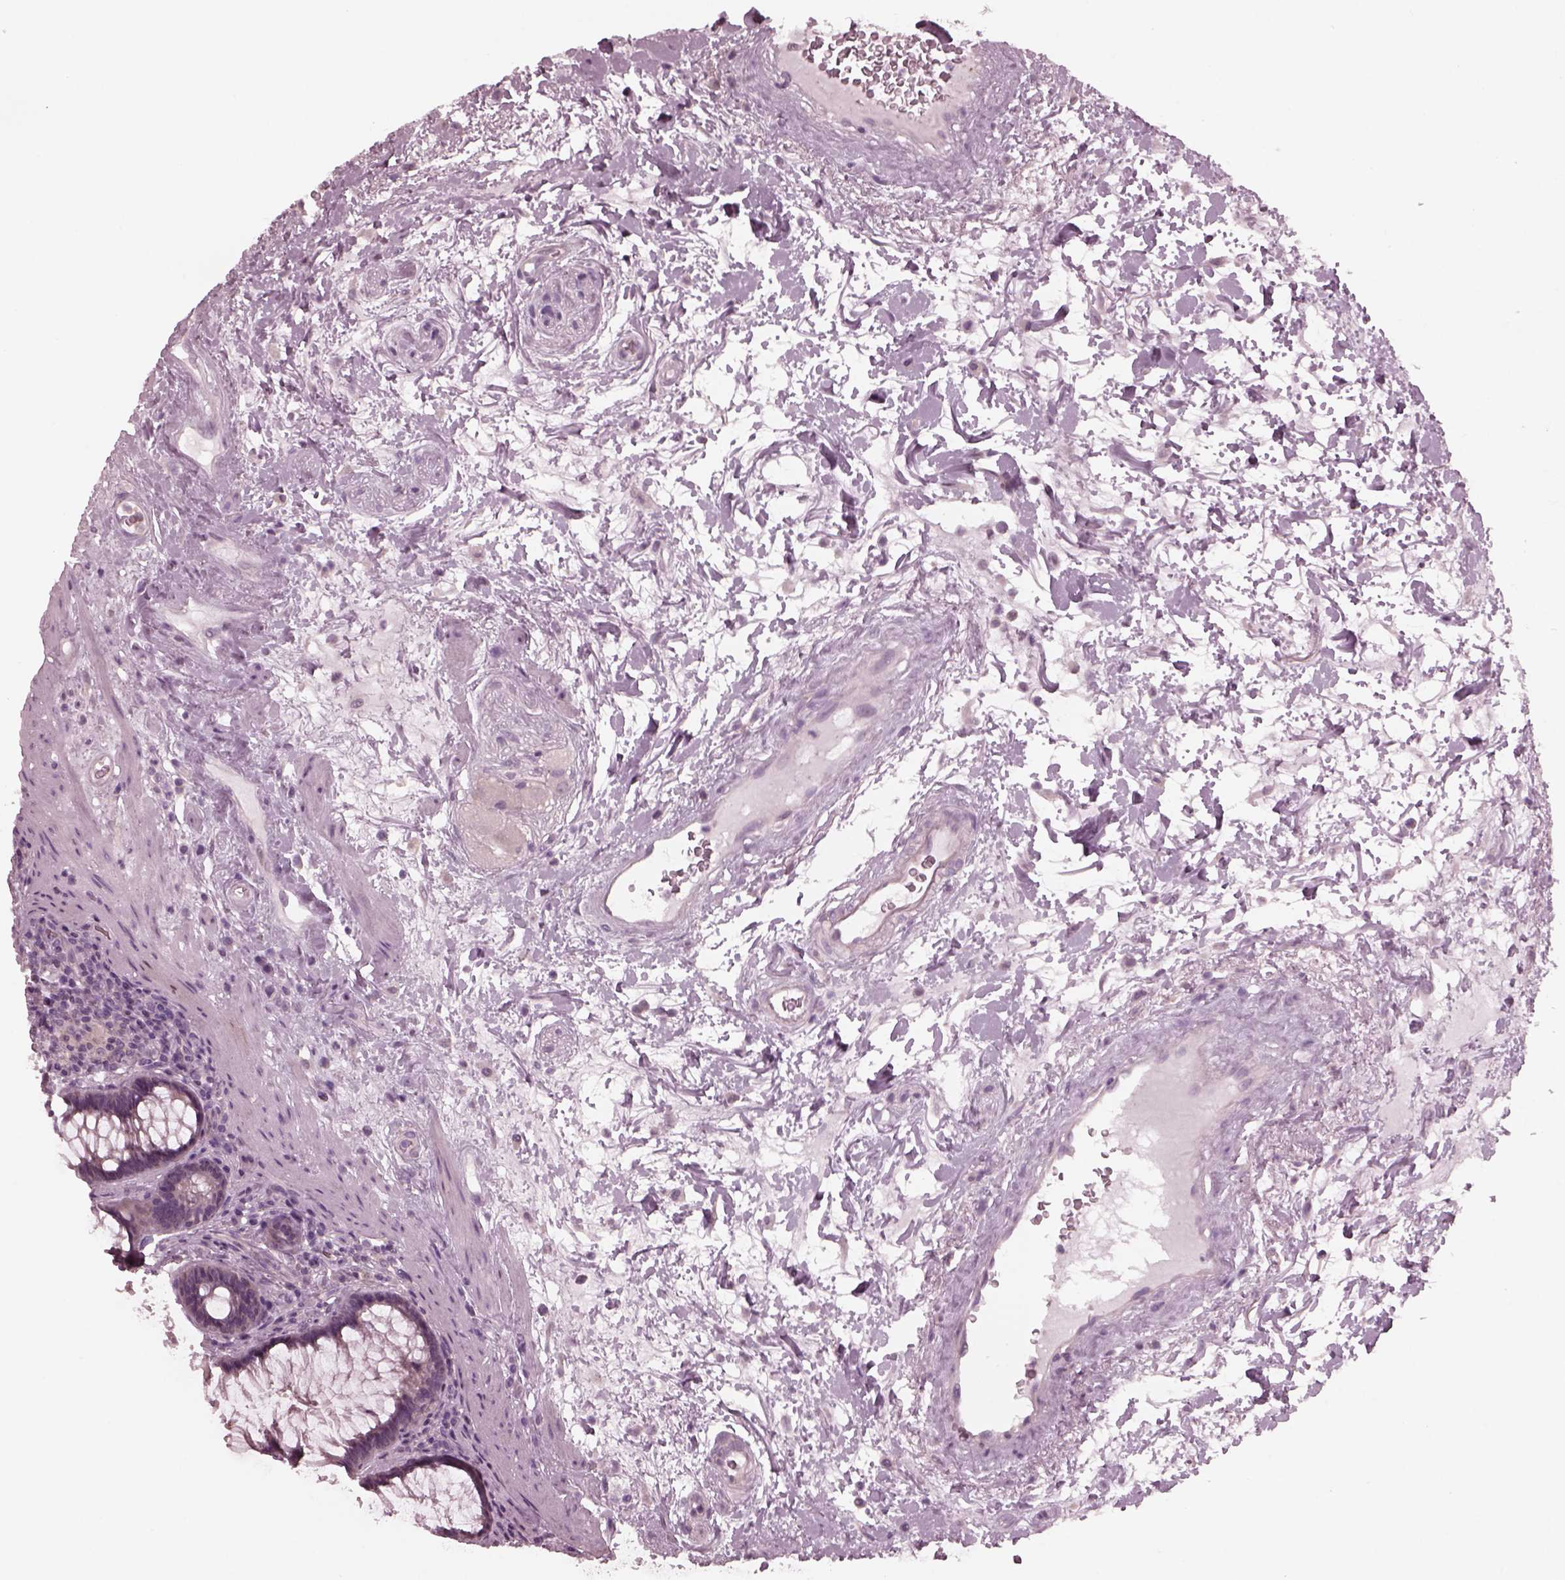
{"staining": {"intensity": "negative", "quantity": "none", "location": "none"}, "tissue": "rectum", "cell_type": "Glandular cells", "image_type": "normal", "snomed": [{"axis": "morphology", "description": "Normal tissue, NOS"}, {"axis": "topography", "description": "Rectum"}], "caption": "DAB immunohistochemical staining of benign rectum reveals no significant positivity in glandular cells.", "gene": "YY2", "patient": {"sex": "male", "age": 72}}